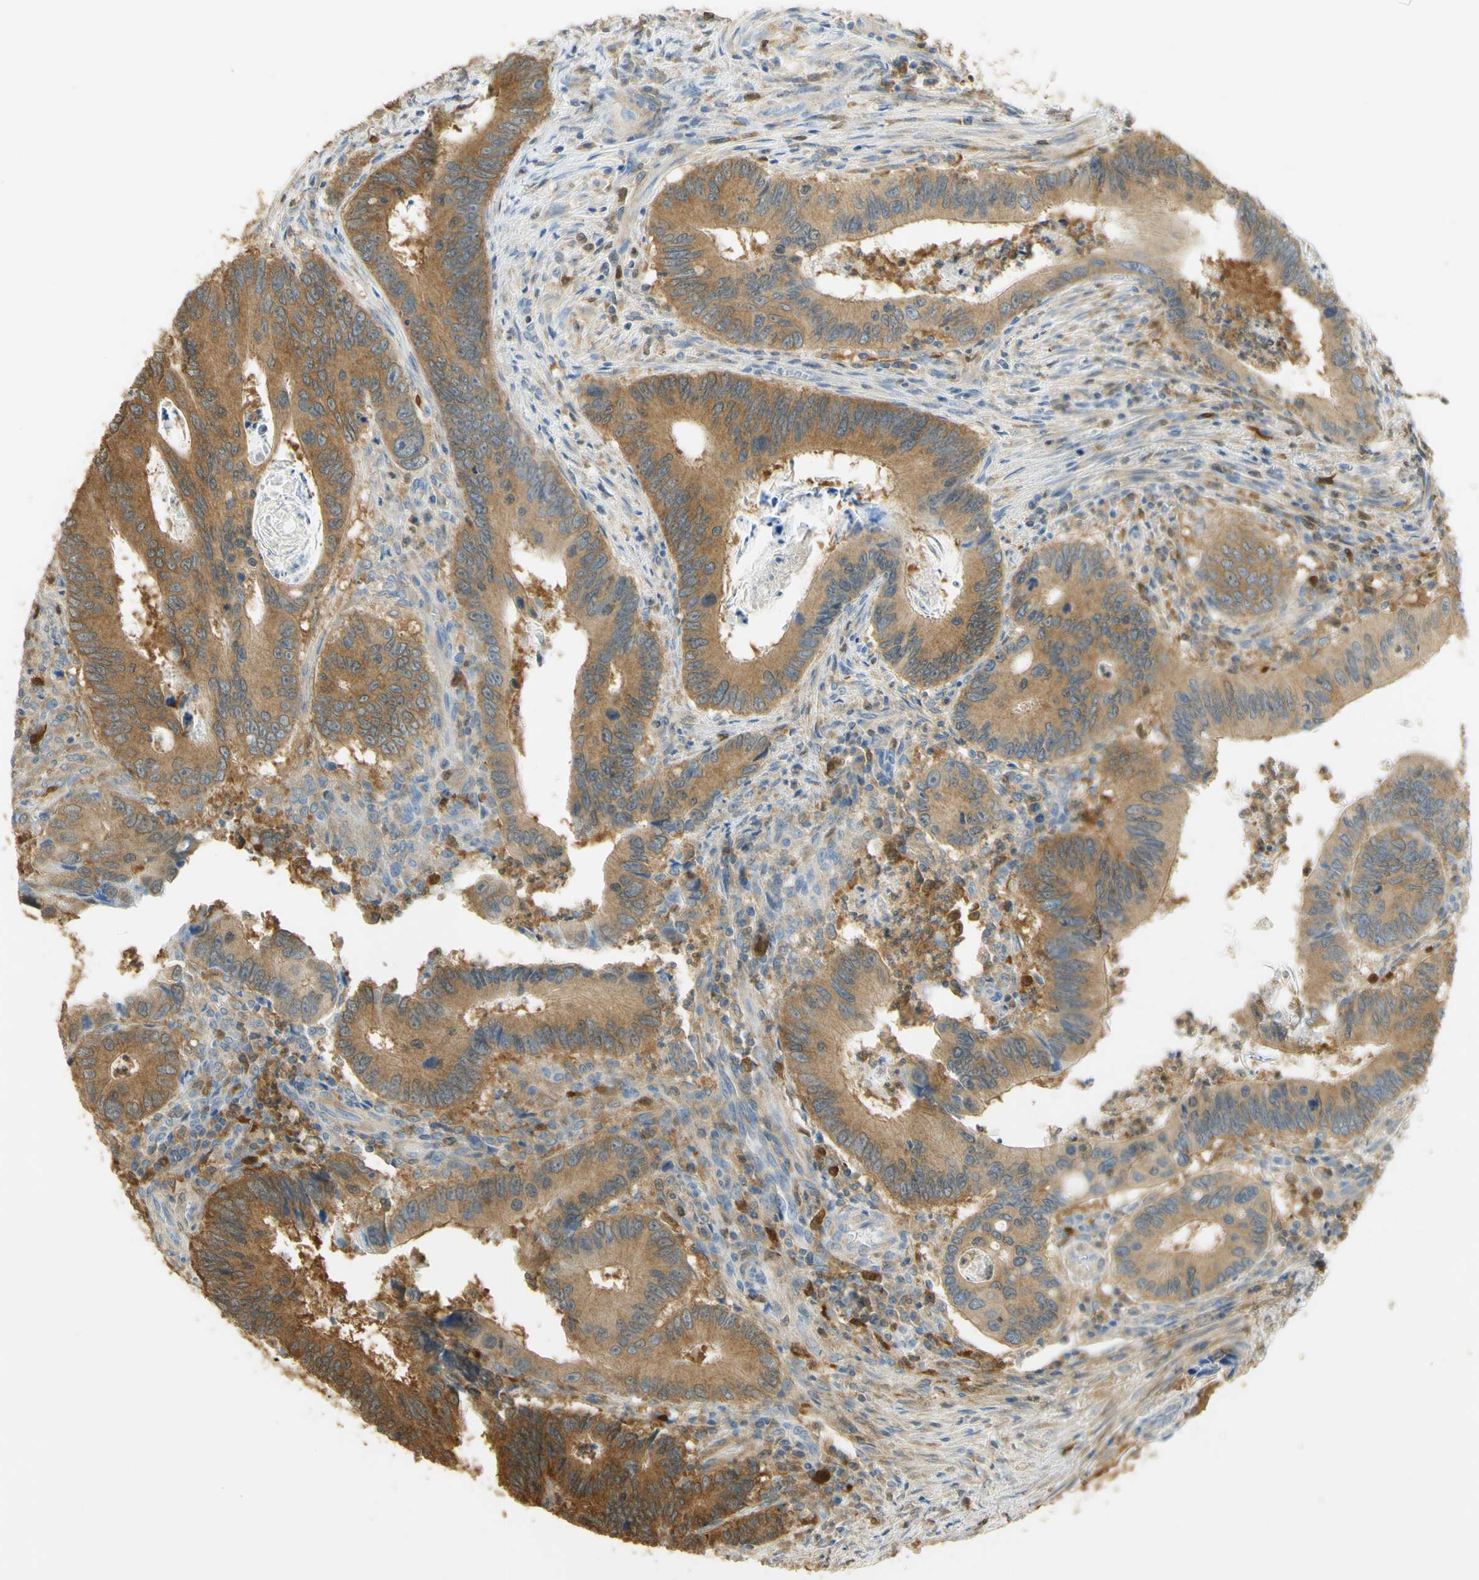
{"staining": {"intensity": "moderate", "quantity": ">75%", "location": "cytoplasmic/membranous"}, "tissue": "colorectal cancer", "cell_type": "Tumor cells", "image_type": "cancer", "snomed": [{"axis": "morphology", "description": "Inflammation, NOS"}, {"axis": "morphology", "description": "Adenocarcinoma, NOS"}, {"axis": "topography", "description": "Colon"}], "caption": "Immunohistochemical staining of colorectal cancer (adenocarcinoma) shows moderate cytoplasmic/membranous protein staining in approximately >75% of tumor cells. Nuclei are stained in blue.", "gene": "PAK1", "patient": {"sex": "male", "age": 72}}